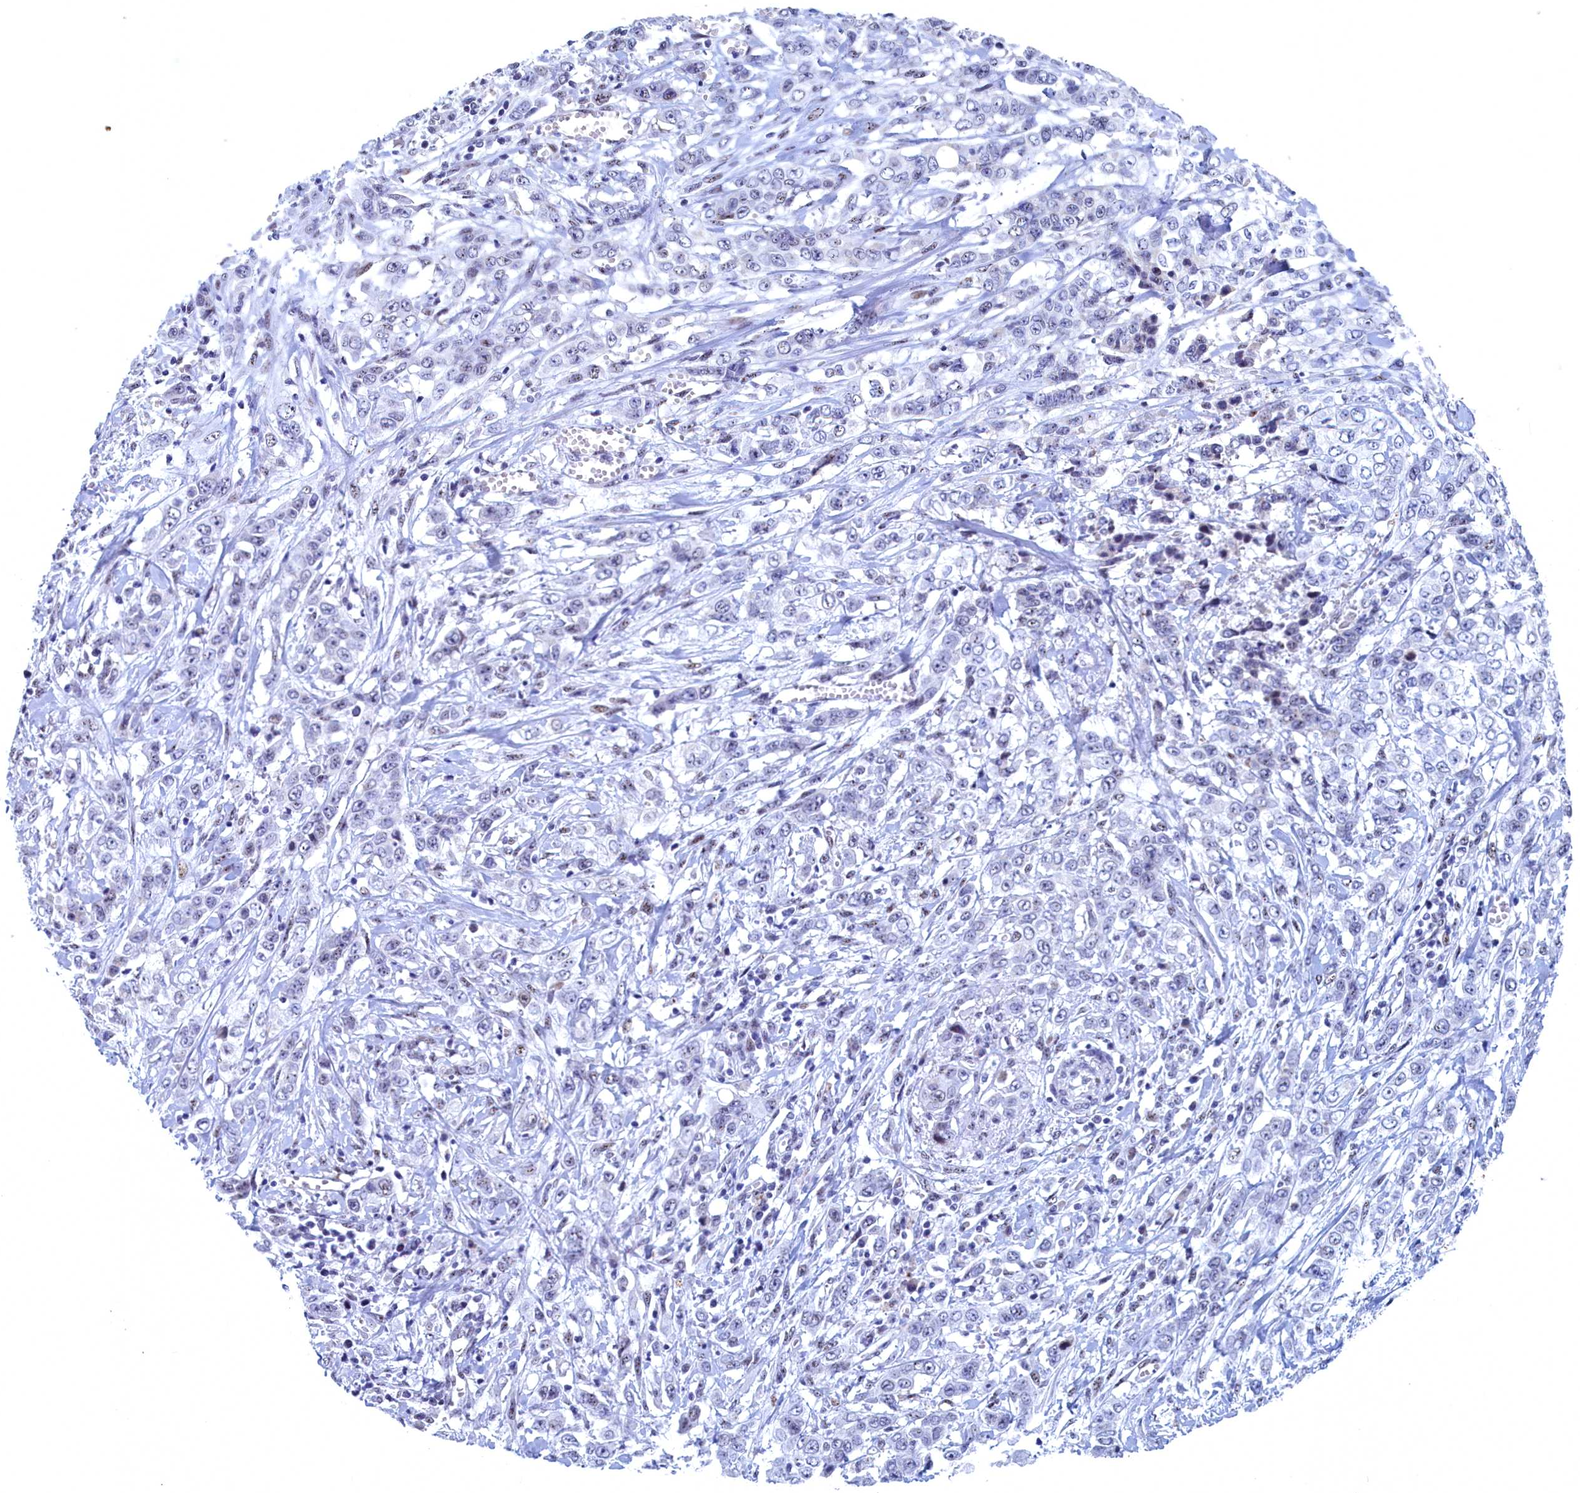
{"staining": {"intensity": "negative", "quantity": "none", "location": "none"}, "tissue": "stomach cancer", "cell_type": "Tumor cells", "image_type": "cancer", "snomed": [{"axis": "morphology", "description": "Adenocarcinoma, NOS"}, {"axis": "topography", "description": "Stomach, upper"}], "caption": "An immunohistochemistry image of stomach cancer is shown. There is no staining in tumor cells of stomach cancer.", "gene": "WDR76", "patient": {"sex": "male", "age": 62}}